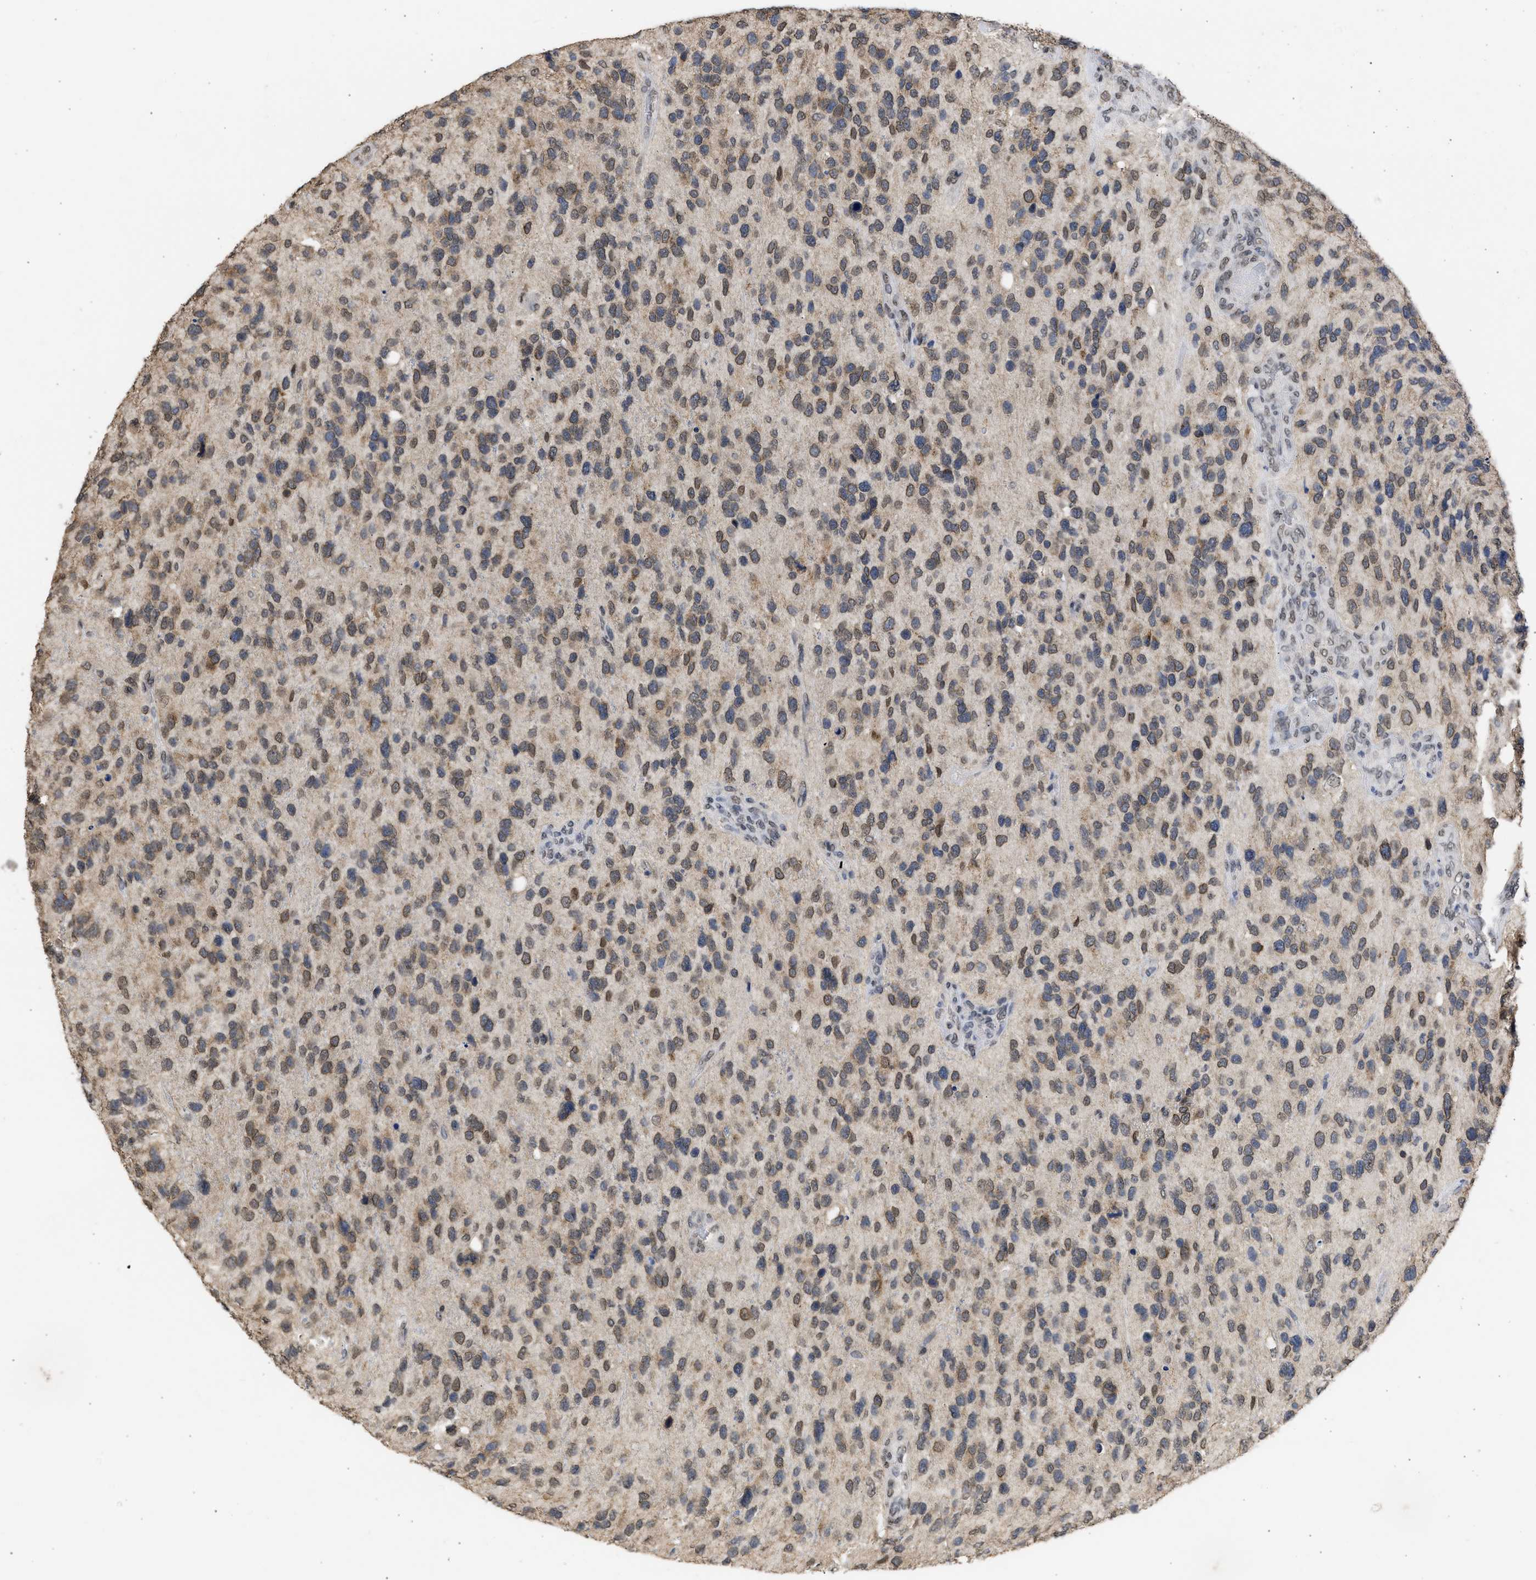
{"staining": {"intensity": "weak", "quantity": "25%-75%", "location": "cytoplasmic/membranous"}, "tissue": "glioma", "cell_type": "Tumor cells", "image_type": "cancer", "snomed": [{"axis": "morphology", "description": "Glioma, malignant, High grade"}, {"axis": "topography", "description": "Brain"}], "caption": "Protein analysis of malignant high-grade glioma tissue shows weak cytoplasmic/membranous expression in about 25%-75% of tumor cells.", "gene": "NUP35", "patient": {"sex": "female", "age": 58}}